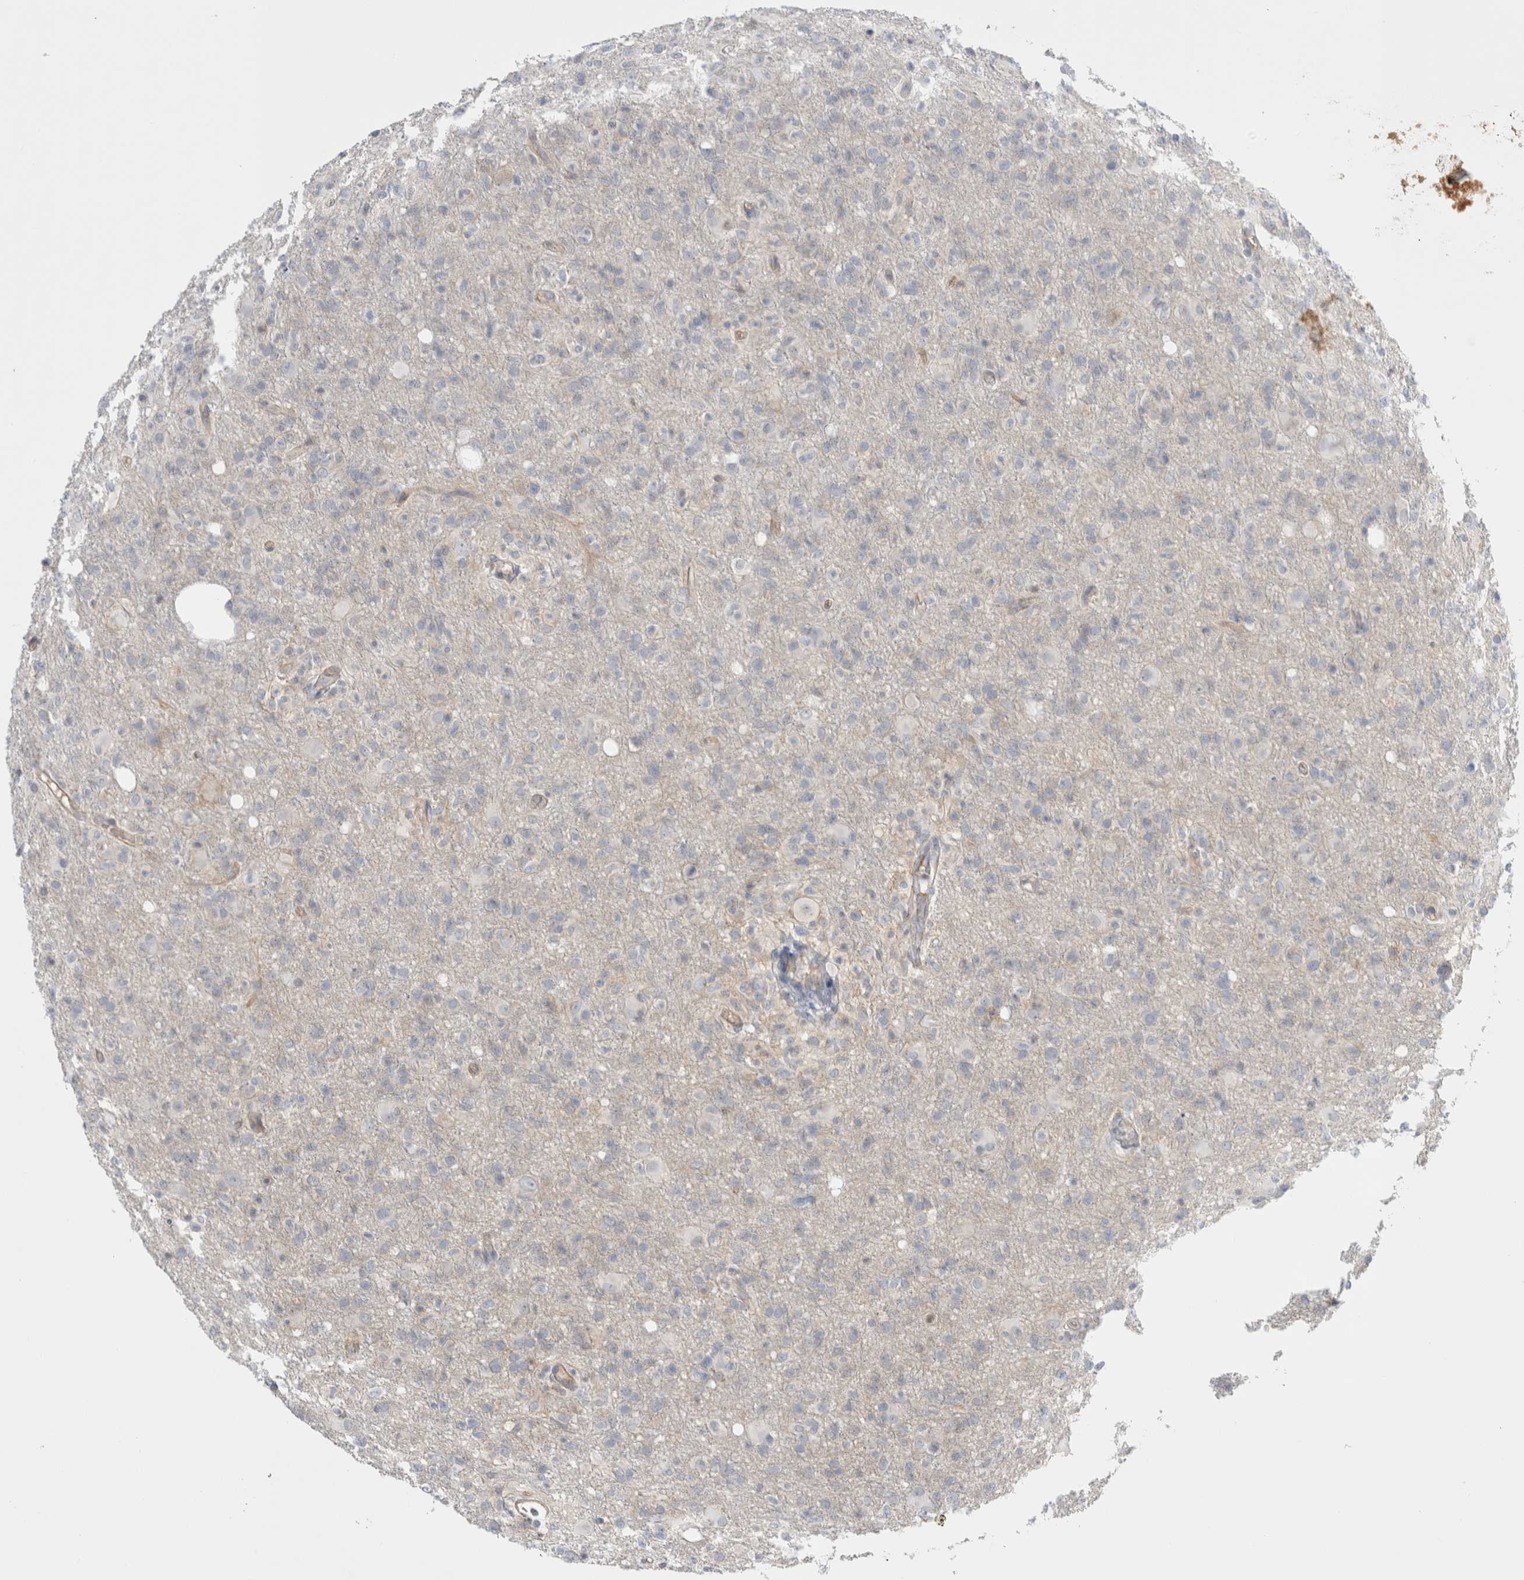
{"staining": {"intensity": "negative", "quantity": "none", "location": "none"}, "tissue": "glioma", "cell_type": "Tumor cells", "image_type": "cancer", "snomed": [{"axis": "morphology", "description": "Glioma, malignant, High grade"}, {"axis": "topography", "description": "Brain"}], "caption": "This is an immunohistochemistry photomicrograph of glioma. There is no staining in tumor cells.", "gene": "VANGL1", "patient": {"sex": "female", "age": 57}}